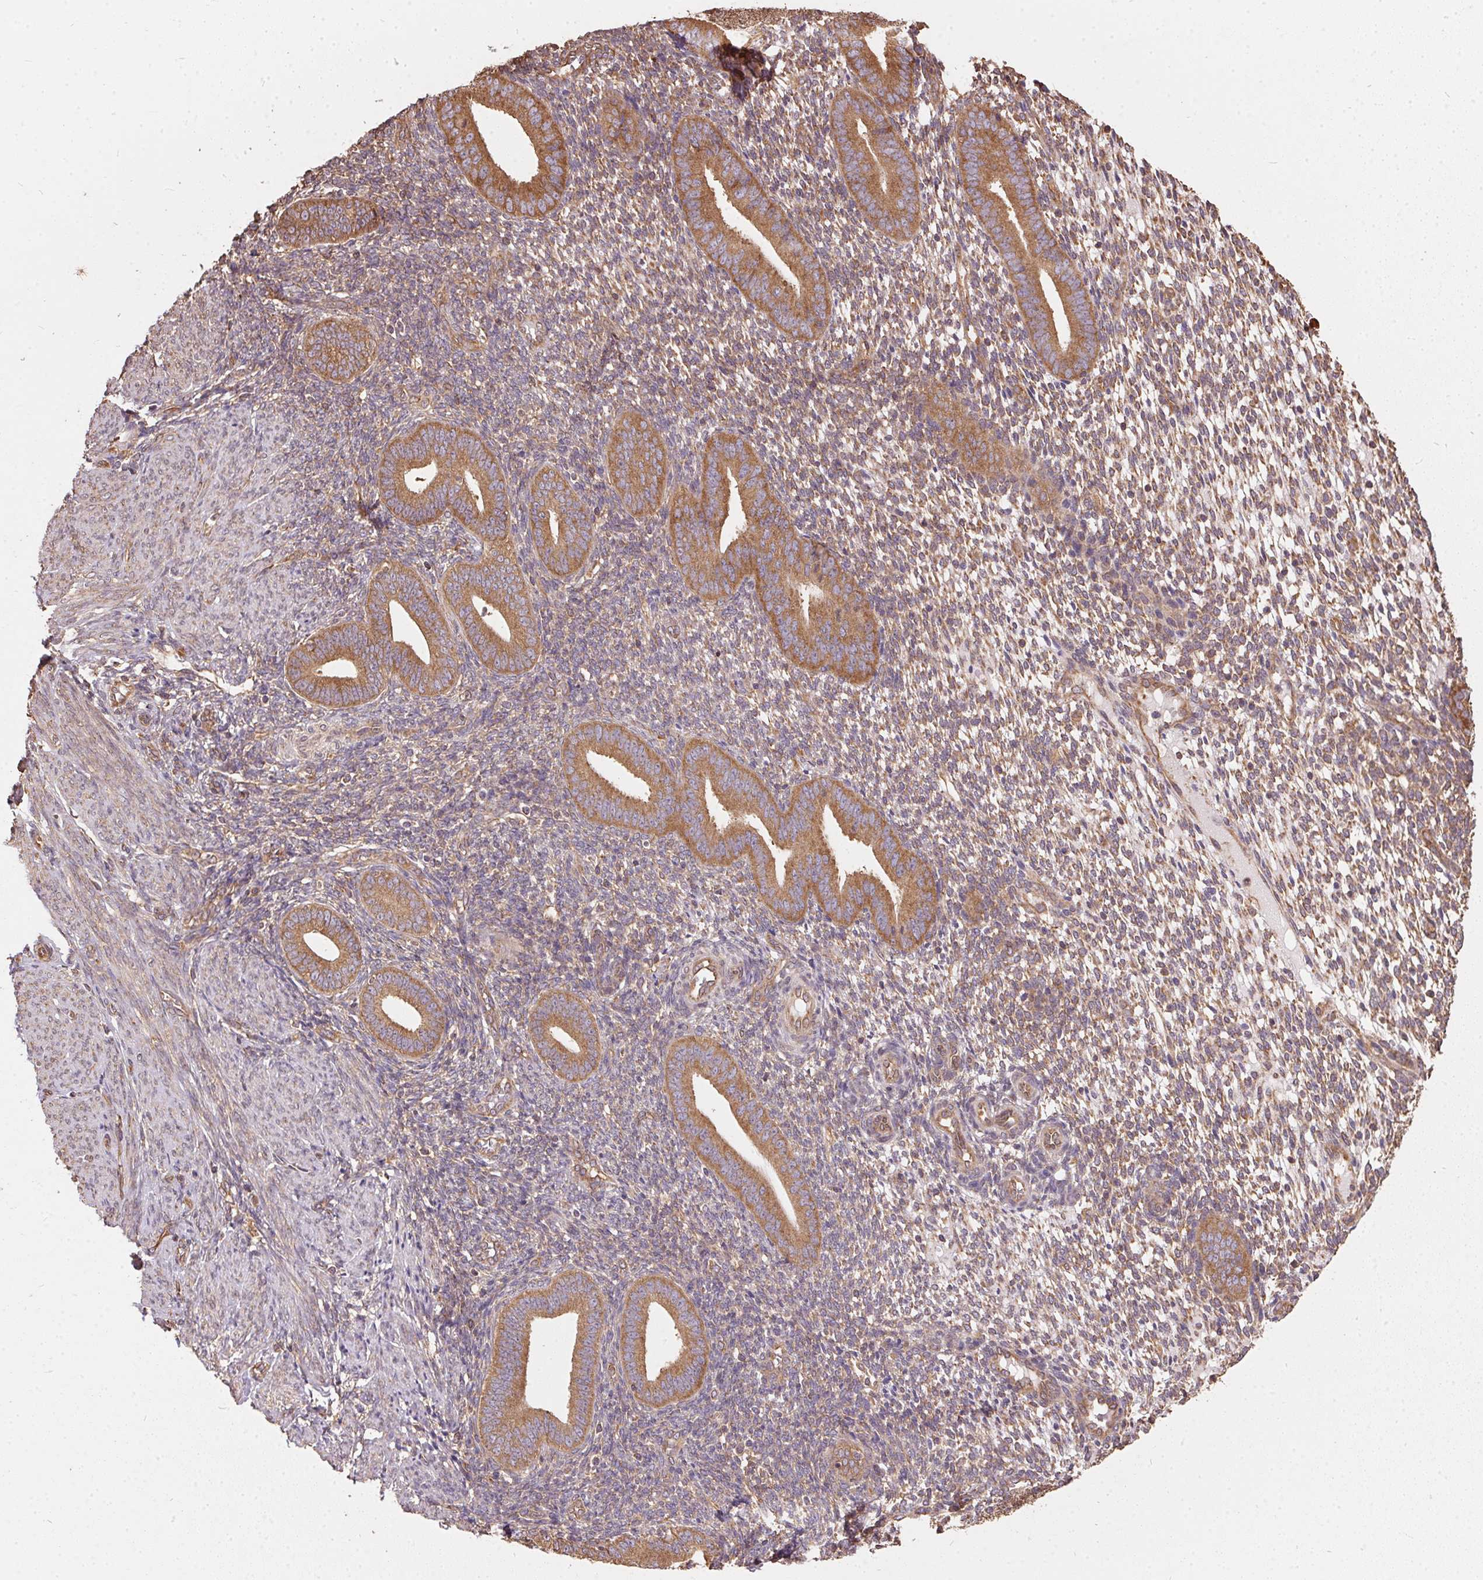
{"staining": {"intensity": "weak", "quantity": "25%-75%", "location": "cytoplasmic/membranous"}, "tissue": "endometrium", "cell_type": "Cells in endometrial stroma", "image_type": "normal", "snomed": [{"axis": "morphology", "description": "Normal tissue, NOS"}, {"axis": "topography", "description": "Endometrium"}], "caption": "DAB immunohistochemical staining of unremarkable human endometrium shows weak cytoplasmic/membranous protein staining in about 25%-75% of cells in endometrial stroma.", "gene": "EIF2S1", "patient": {"sex": "female", "age": 40}}